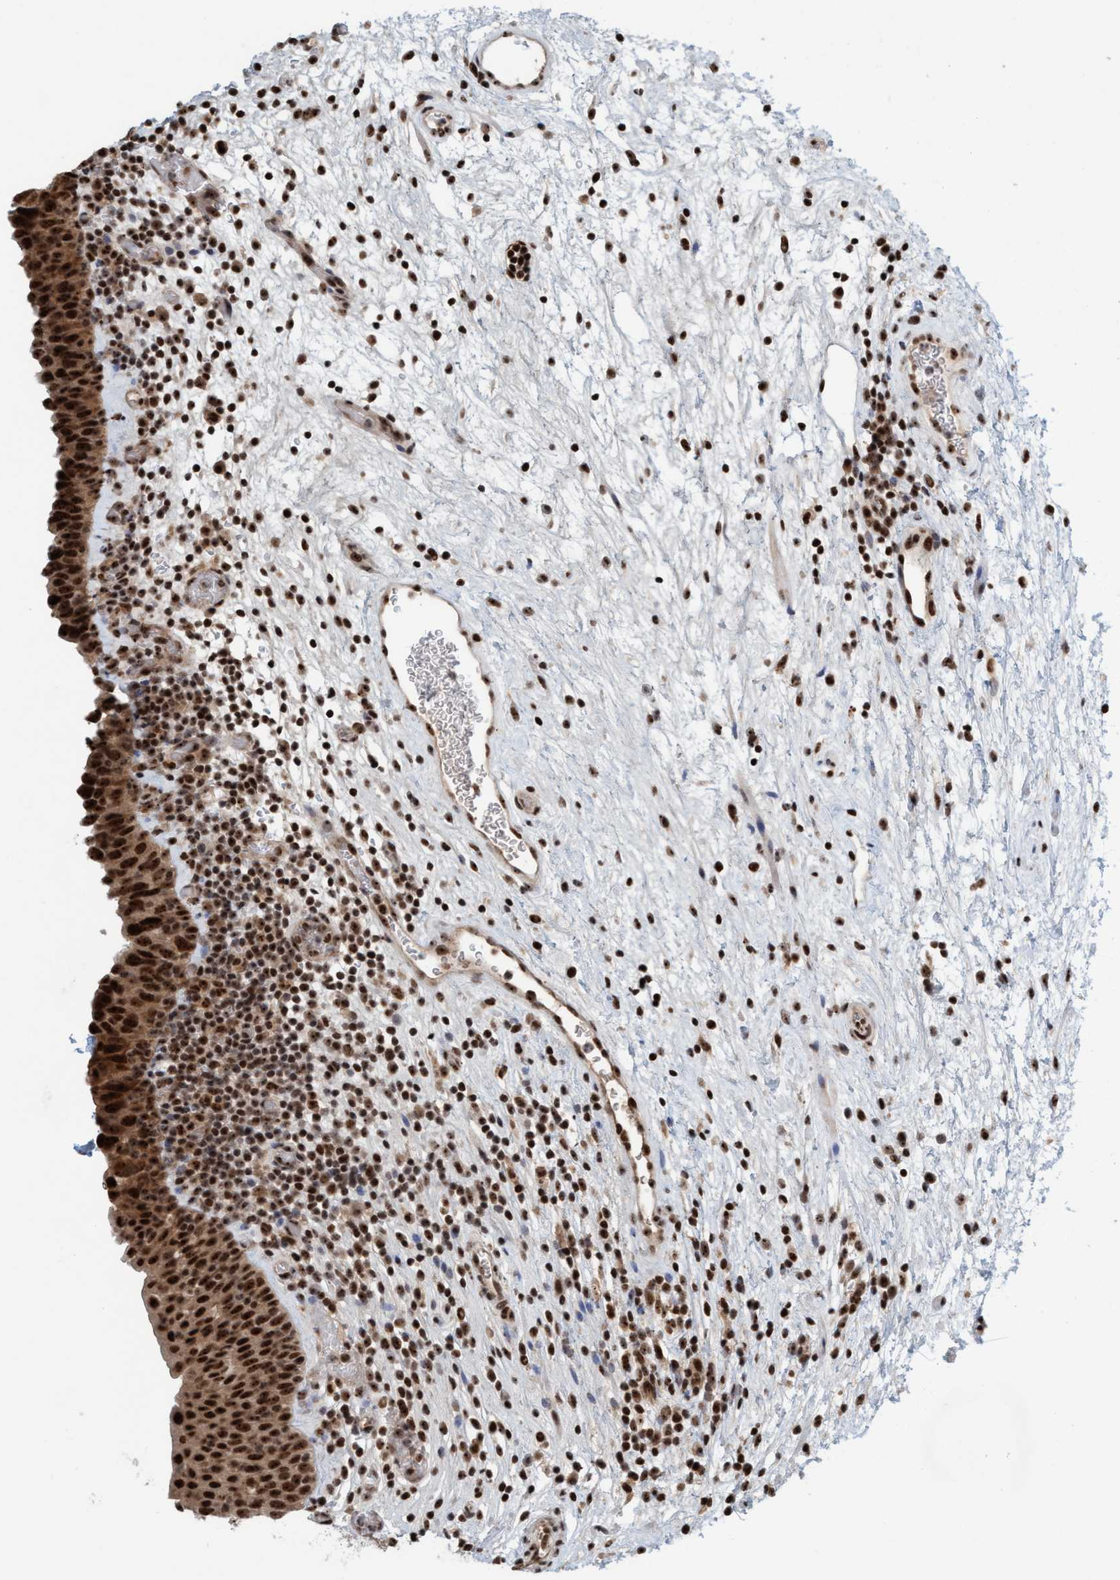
{"staining": {"intensity": "strong", "quantity": ">75%", "location": "cytoplasmic/membranous,nuclear"}, "tissue": "urinary bladder", "cell_type": "Urothelial cells", "image_type": "normal", "snomed": [{"axis": "morphology", "description": "Normal tissue, NOS"}, {"axis": "topography", "description": "Urinary bladder"}], "caption": "Protein staining of normal urinary bladder shows strong cytoplasmic/membranous,nuclear staining in approximately >75% of urothelial cells.", "gene": "SMCR8", "patient": {"sex": "male", "age": 37}}